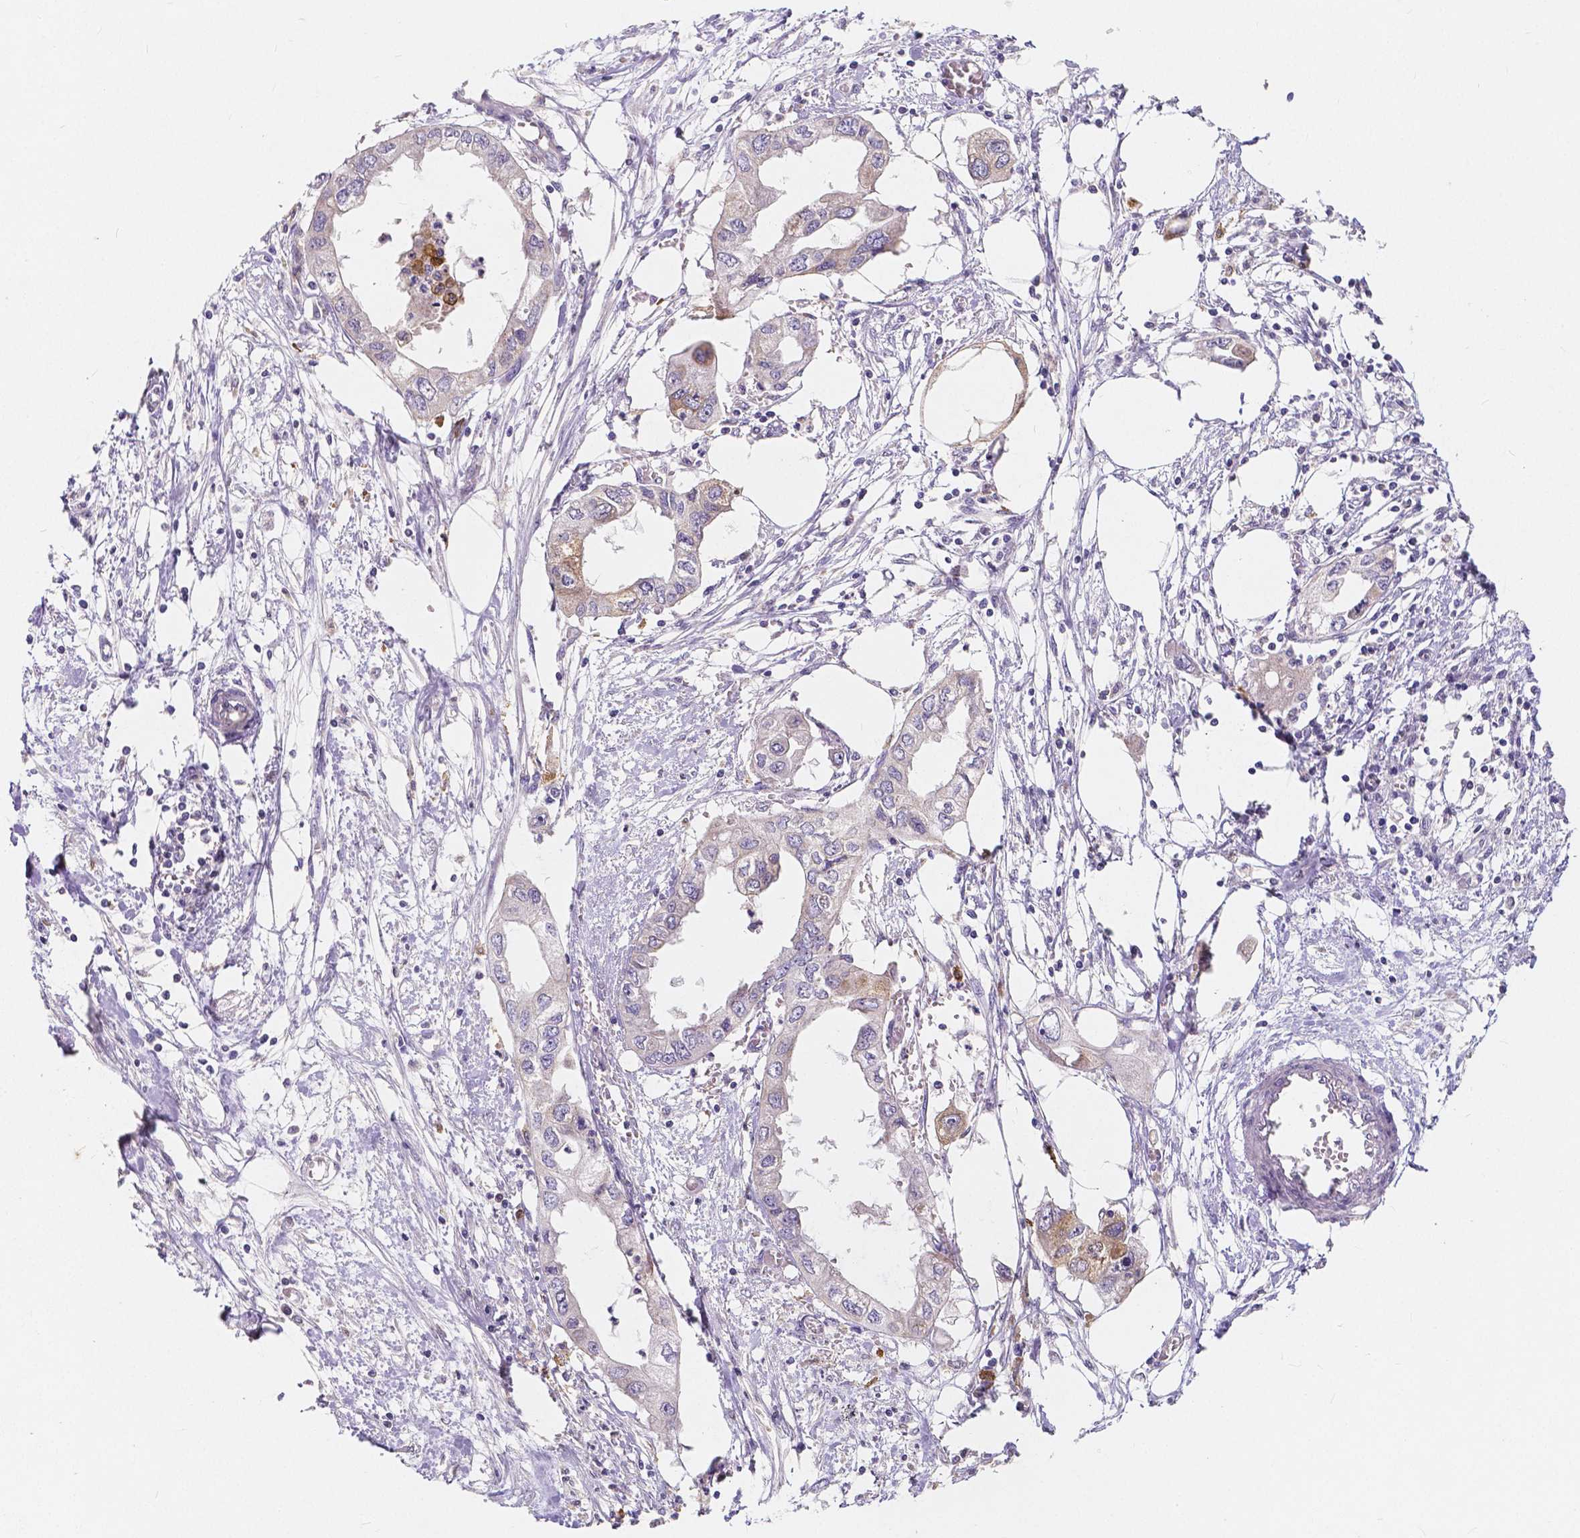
{"staining": {"intensity": "weak", "quantity": "<25%", "location": "cytoplasmic/membranous"}, "tissue": "endometrial cancer", "cell_type": "Tumor cells", "image_type": "cancer", "snomed": [{"axis": "morphology", "description": "Adenocarcinoma, NOS"}, {"axis": "morphology", "description": "Adenocarcinoma, metastatic, NOS"}, {"axis": "topography", "description": "Adipose tissue"}, {"axis": "topography", "description": "Endometrium"}], "caption": "IHC micrograph of neoplastic tissue: endometrial cancer stained with DAB exhibits no significant protein expression in tumor cells. (Stains: DAB (3,3'-diaminobenzidine) IHC with hematoxylin counter stain, Microscopy: brightfield microscopy at high magnification).", "gene": "ACP5", "patient": {"sex": "female", "age": 67}}